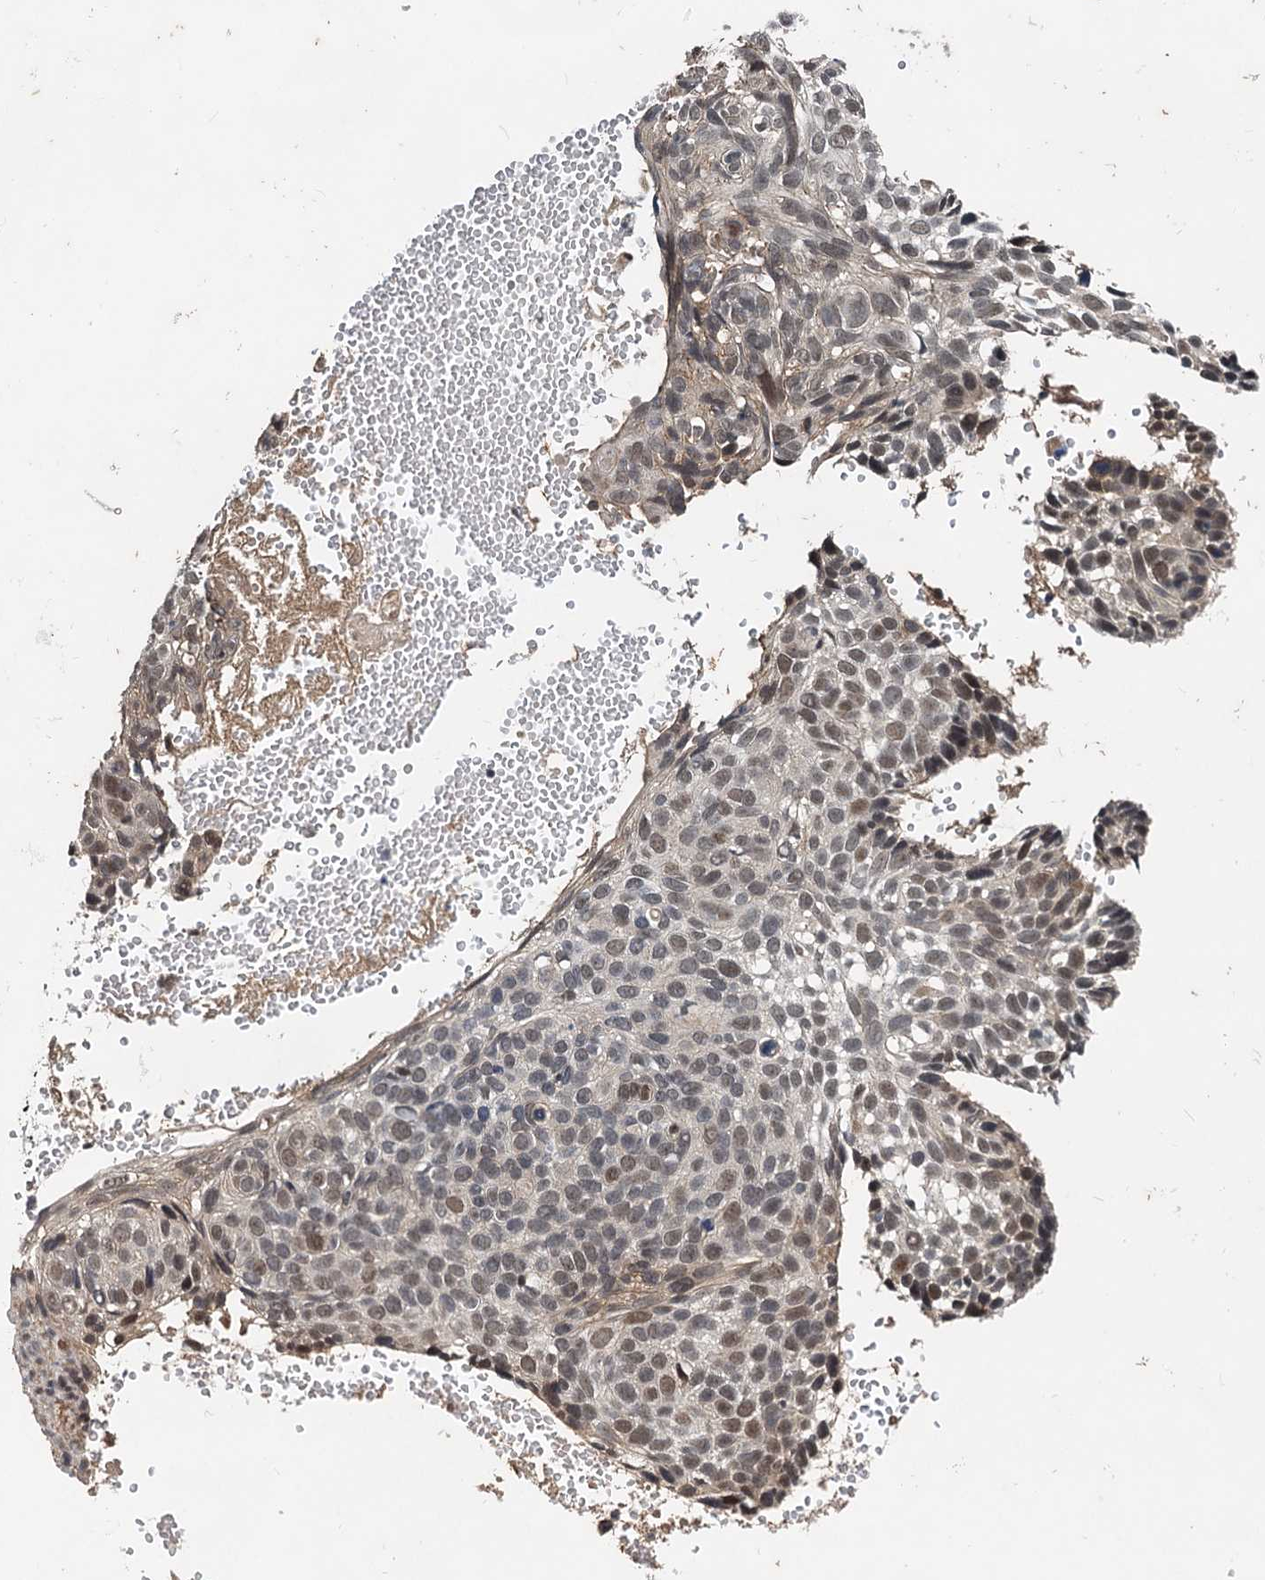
{"staining": {"intensity": "weak", "quantity": ">75%", "location": "nuclear"}, "tissue": "skin cancer", "cell_type": "Tumor cells", "image_type": "cancer", "snomed": [{"axis": "morphology", "description": "Normal tissue, NOS"}, {"axis": "morphology", "description": "Basal cell carcinoma"}, {"axis": "topography", "description": "Skin"}], "caption": "Skin cancer (basal cell carcinoma) was stained to show a protein in brown. There is low levels of weak nuclear expression in approximately >75% of tumor cells.", "gene": "RITA1", "patient": {"sex": "male", "age": 66}}